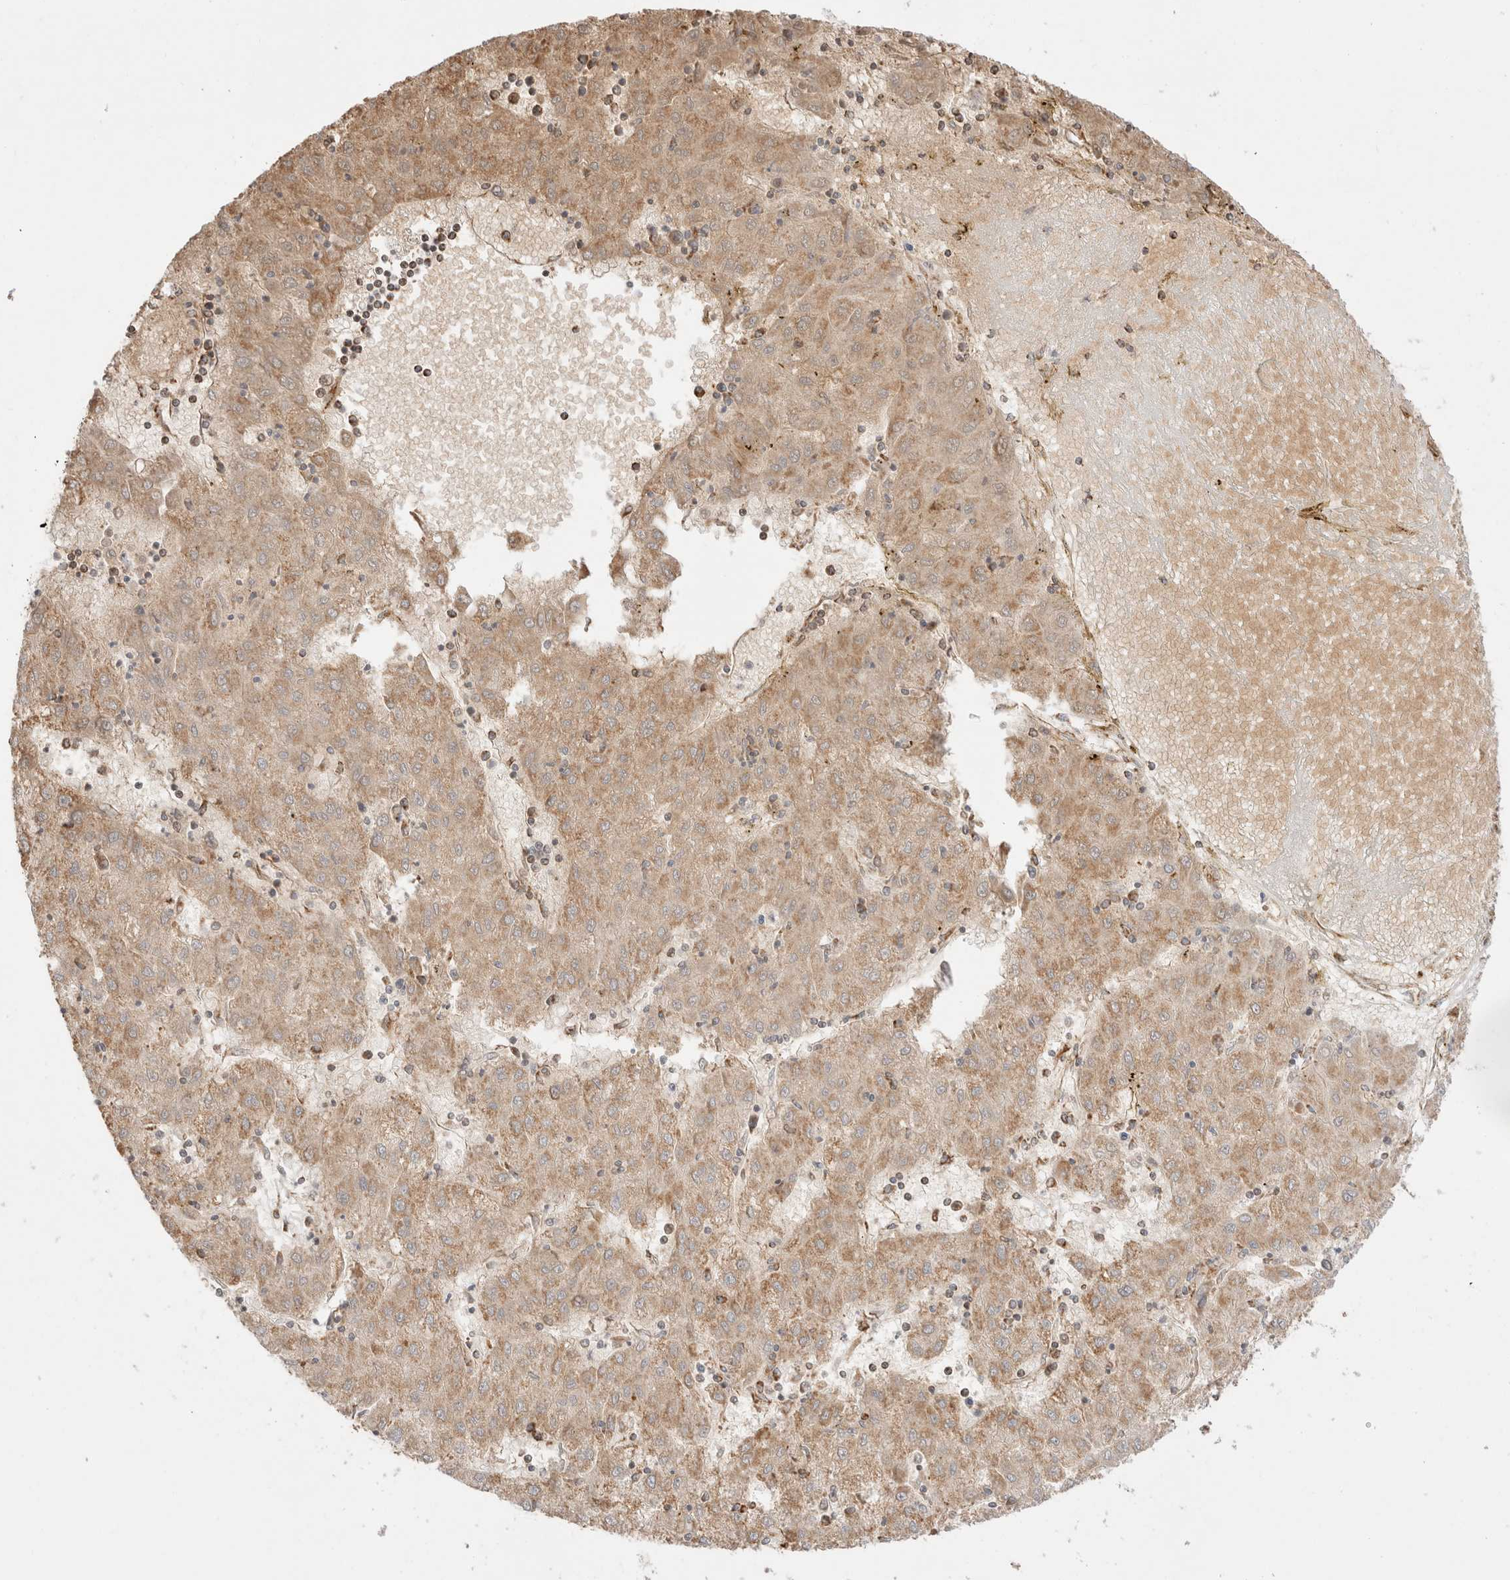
{"staining": {"intensity": "weak", "quantity": ">75%", "location": "cytoplasmic/membranous"}, "tissue": "liver cancer", "cell_type": "Tumor cells", "image_type": "cancer", "snomed": [{"axis": "morphology", "description": "Carcinoma, Hepatocellular, NOS"}, {"axis": "topography", "description": "Liver"}], "caption": "Brown immunohistochemical staining in liver hepatocellular carcinoma reveals weak cytoplasmic/membranous positivity in approximately >75% of tumor cells. (Brightfield microscopy of DAB IHC at high magnification).", "gene": "TMPPE", "patient": {"sex": "male", "age": 72}}